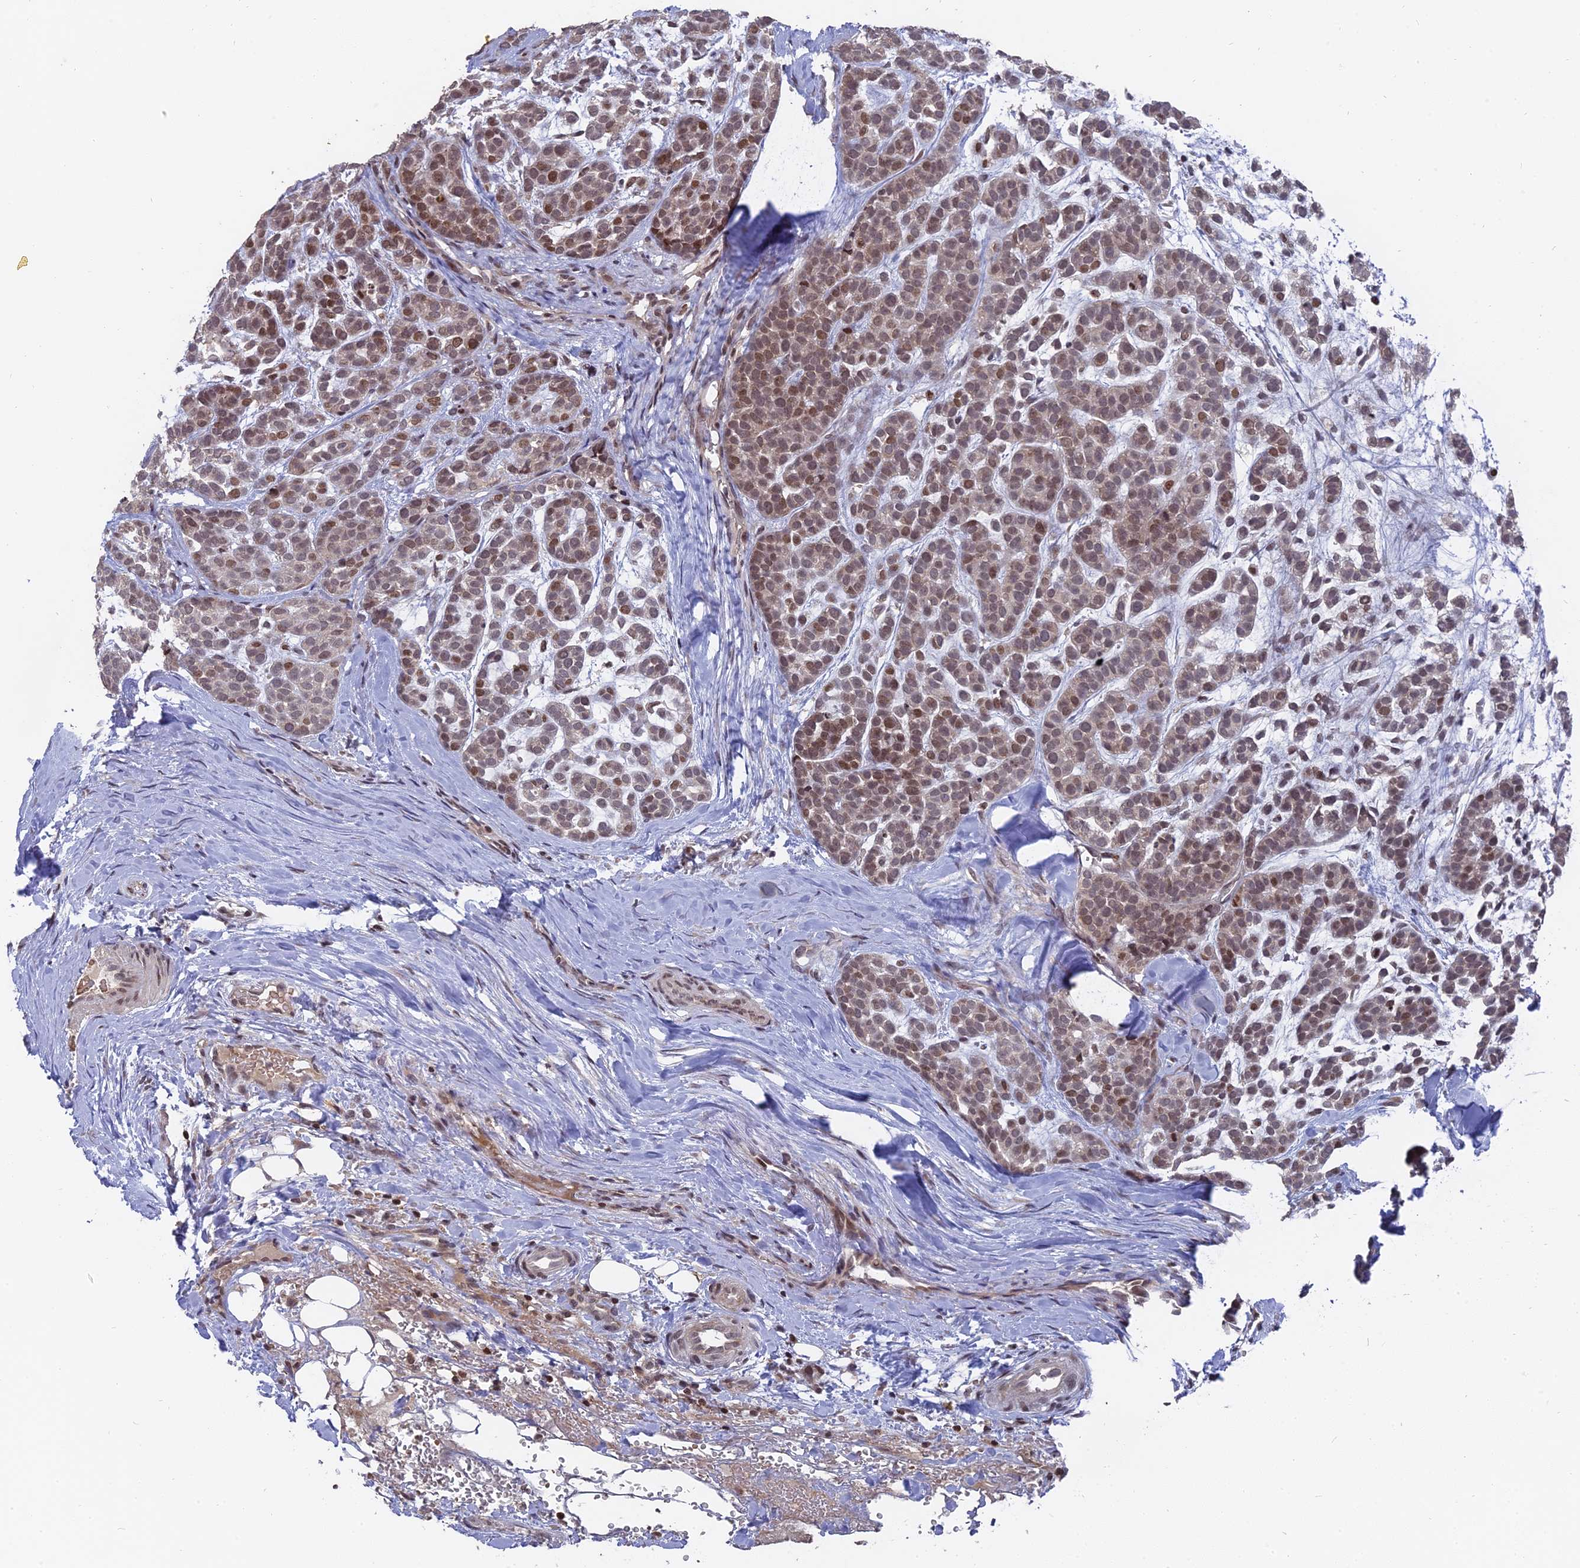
{"staining": {"intensity": "weak", "quantity": "25%-75%", "location": "cytoplasmic/membranous,nuclear"}, "tissue": "head and neck cancer", "cell_type": "Tumor cells", "image_type": "cancer", "snomed": [{"axis": "morphology", "description": "Adenocarcinoma, NOS"}, {"axis": "morphology", "description": "Adenoma, NOS"}, {"axis": "topography", "description": "Head-Neck"}], "caption": "Immunohistochemical staining of head and neck adenocarcinoma shows low levels of weak cytoplasmic/membranous and nuclear protein staining in about 25%-75% of tumor cells.", "gene": "NR1H3", "patient": {"sex": "female", "age": 55}}